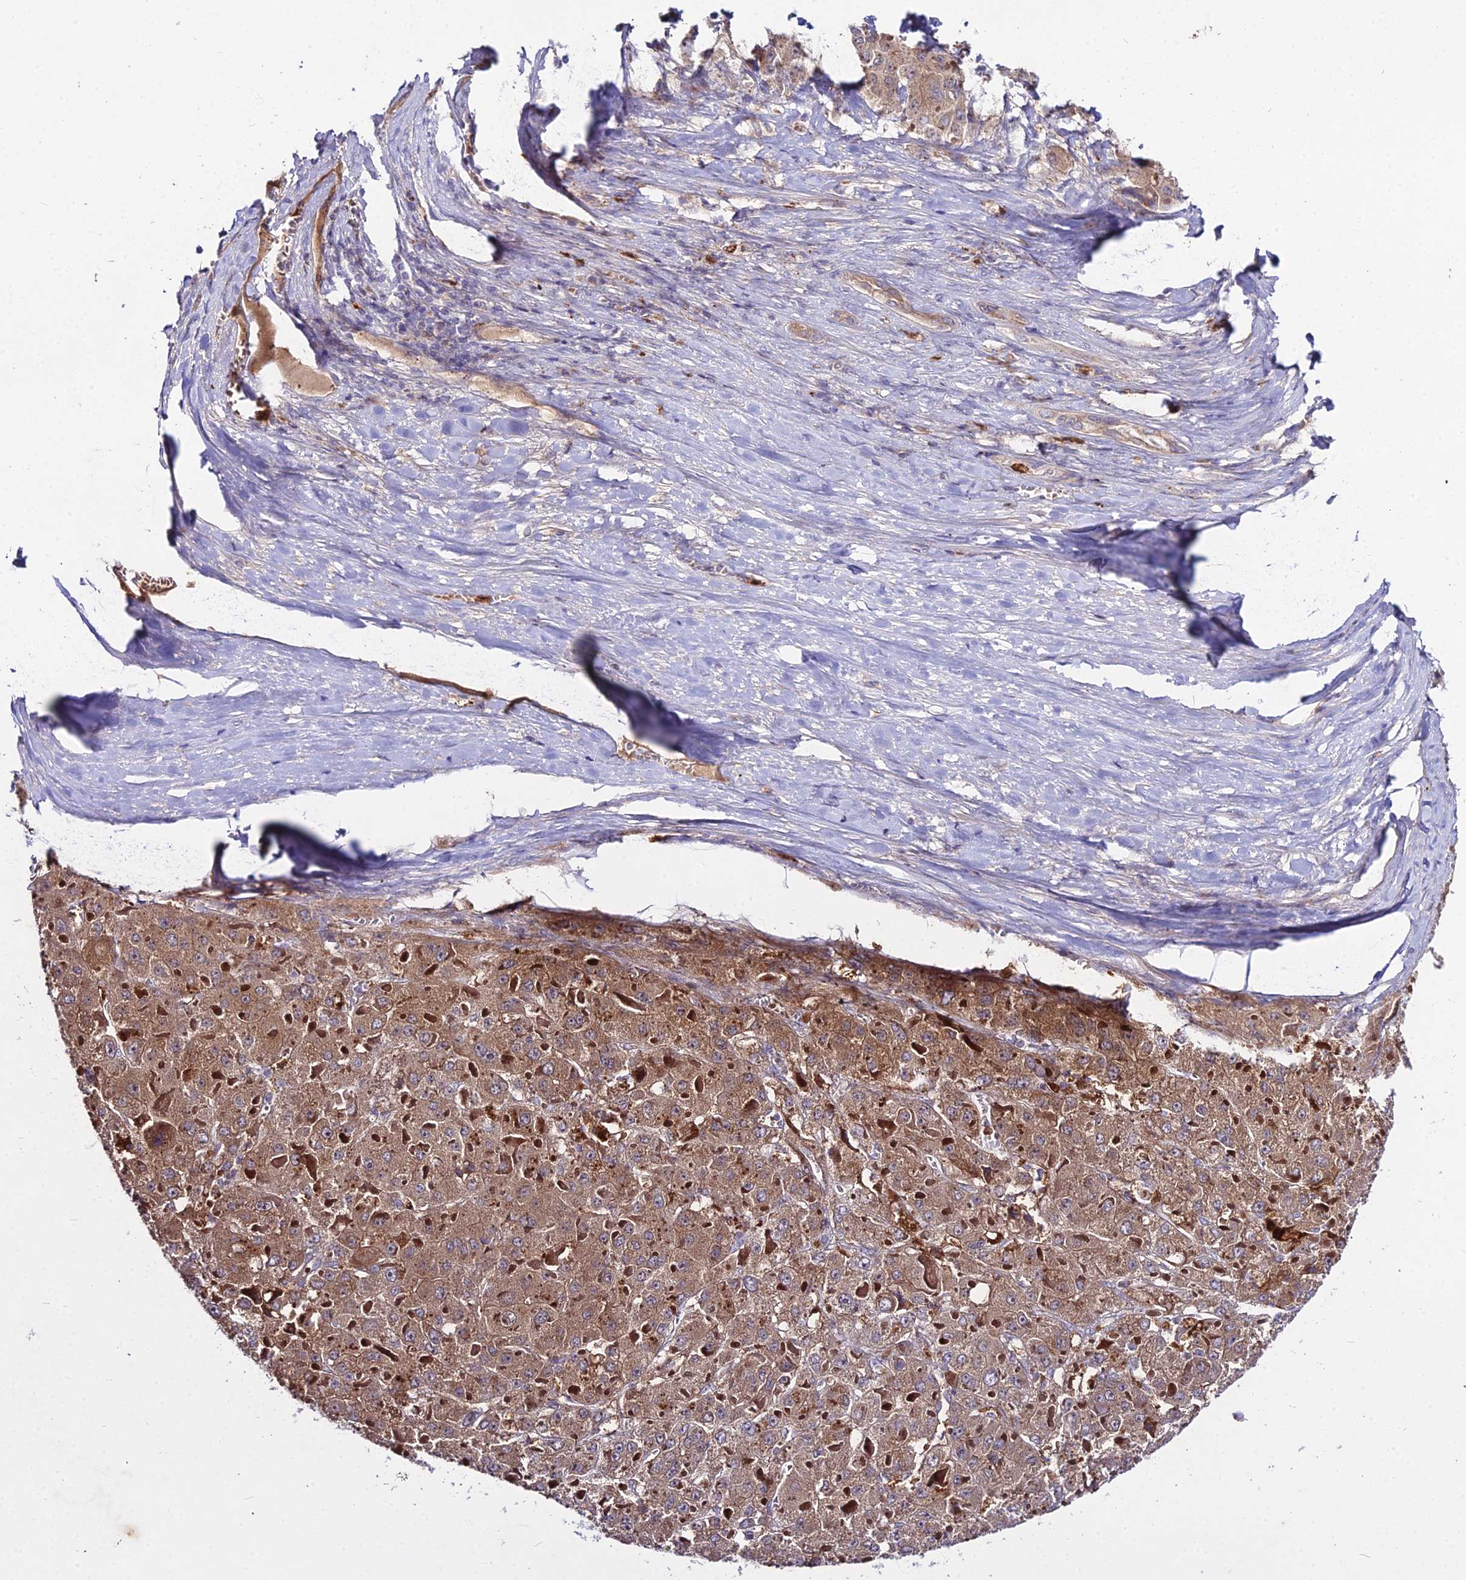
{"staining": {"intensity": "moderate", "quantity": ">75%", "location": "cytoplasmic/membranous"}, "tissue": "liver cancer", "cell_type": "Tumor cells", "image_type": "cancer", "snomed": [{"axis": "morphology", "description": "Carcinoma, Hepatocellular, NOS"}, {"axis": "topography", "description": "Liver"}], "caption": "The image reveals immunohistochemical staining of liver cancer (hepatocellular carcinoma). There is moderate cytoplasmic/membranous staining is appreciated in approximately >75% of tumor cells.", "gene": "EID2", "patient": {"sex": "female", "age": 73}}